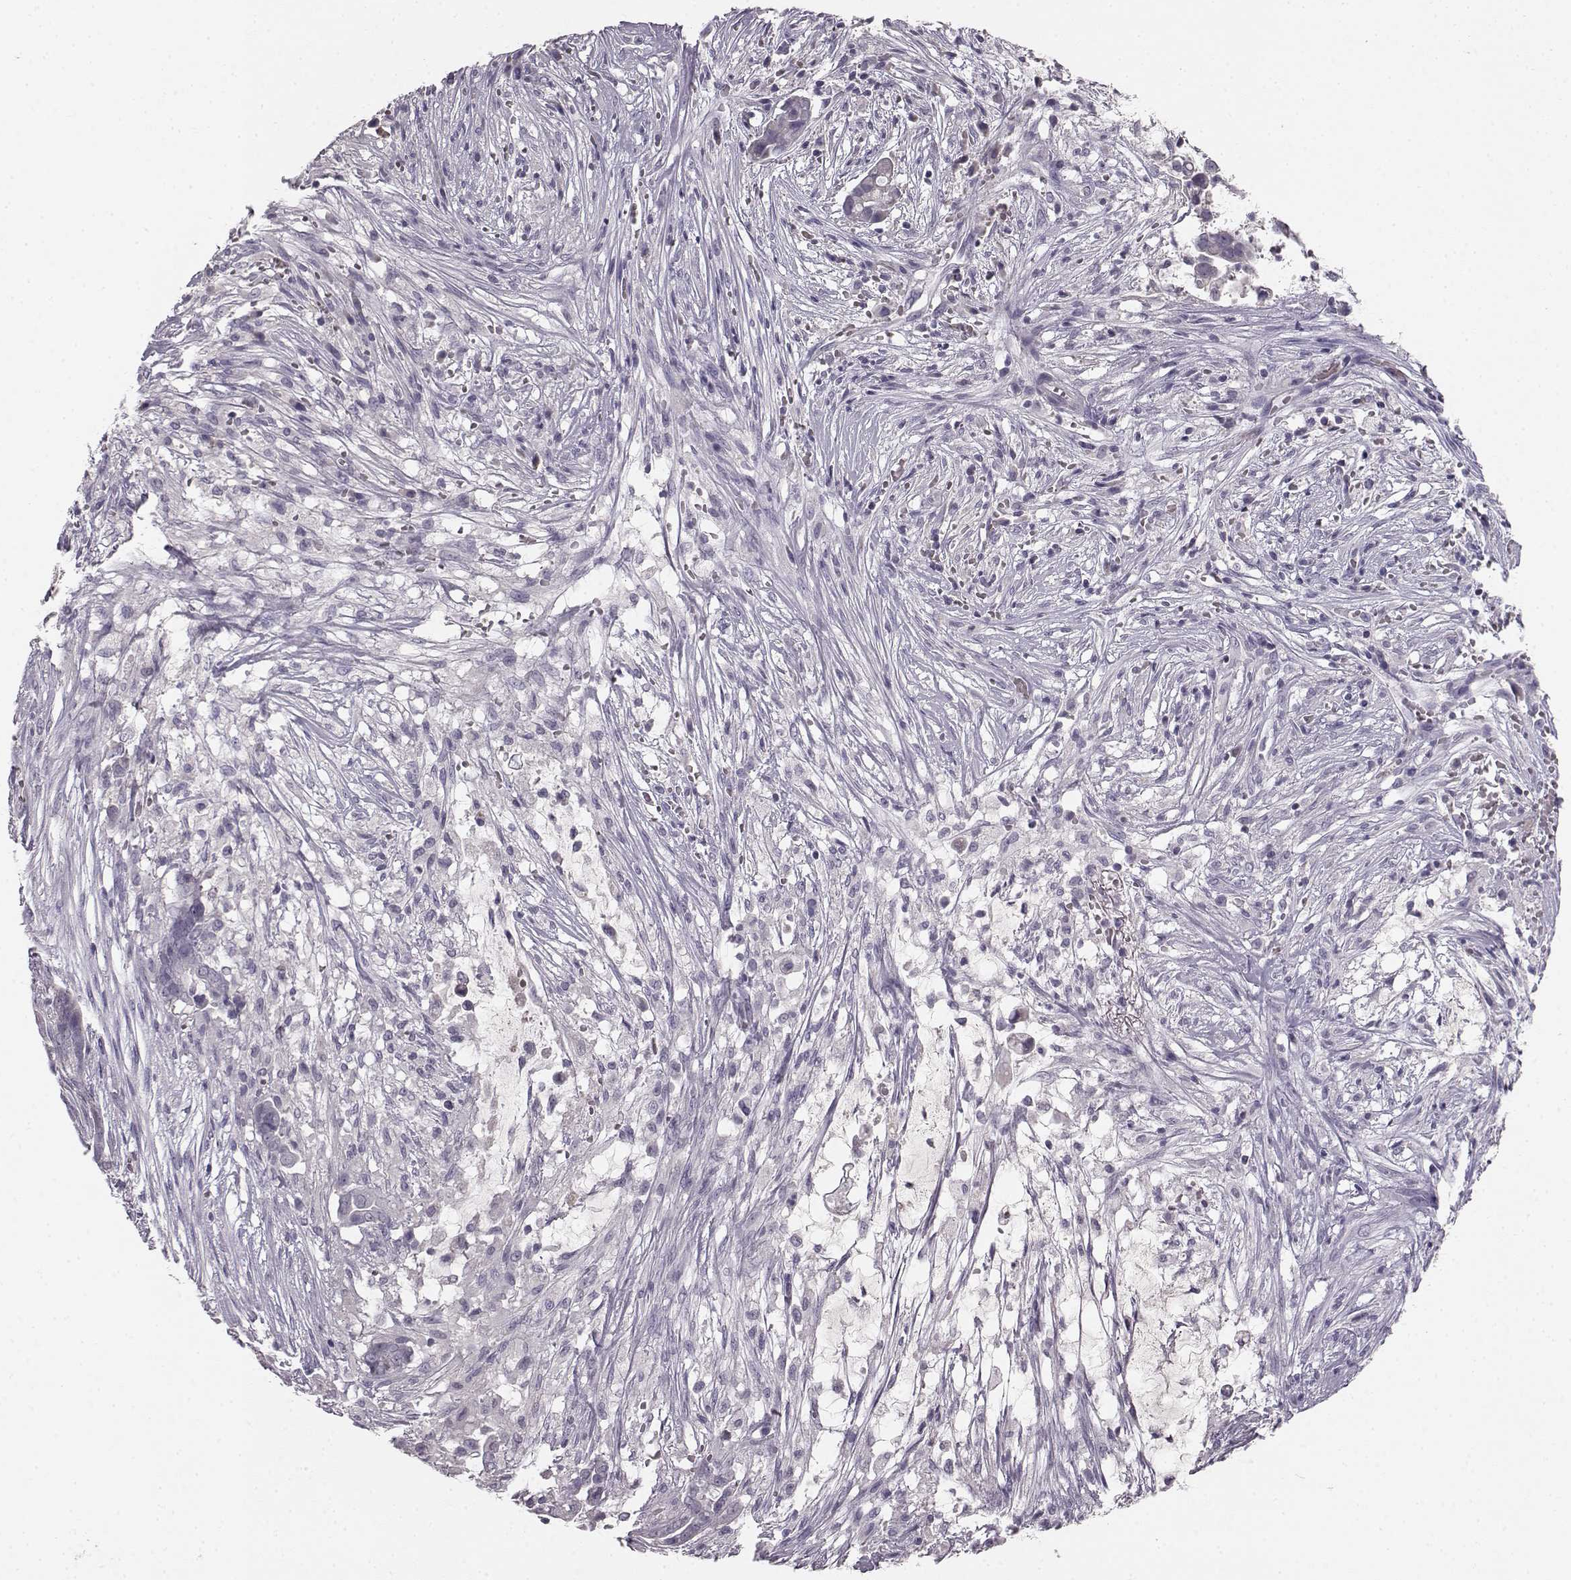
{"staining": {"intensity": "negative", "quantity": "none", "location": "none"}, "tissue": "pancreatic cancer", "cell_type": "Tumor cells", "image_type": "cancer", "snomed": [{"axis": "morphology", "description": "Adenocarcinoma, NOS"}, {"axis": "topography", "description": "Pancreas"}], "caption": "This is an IHC photomicrograph of pancreatic cancer. There is no staining in tumor cells.", "gene": "BFSP2", "patient": {"sex": "male", "age": 61}}